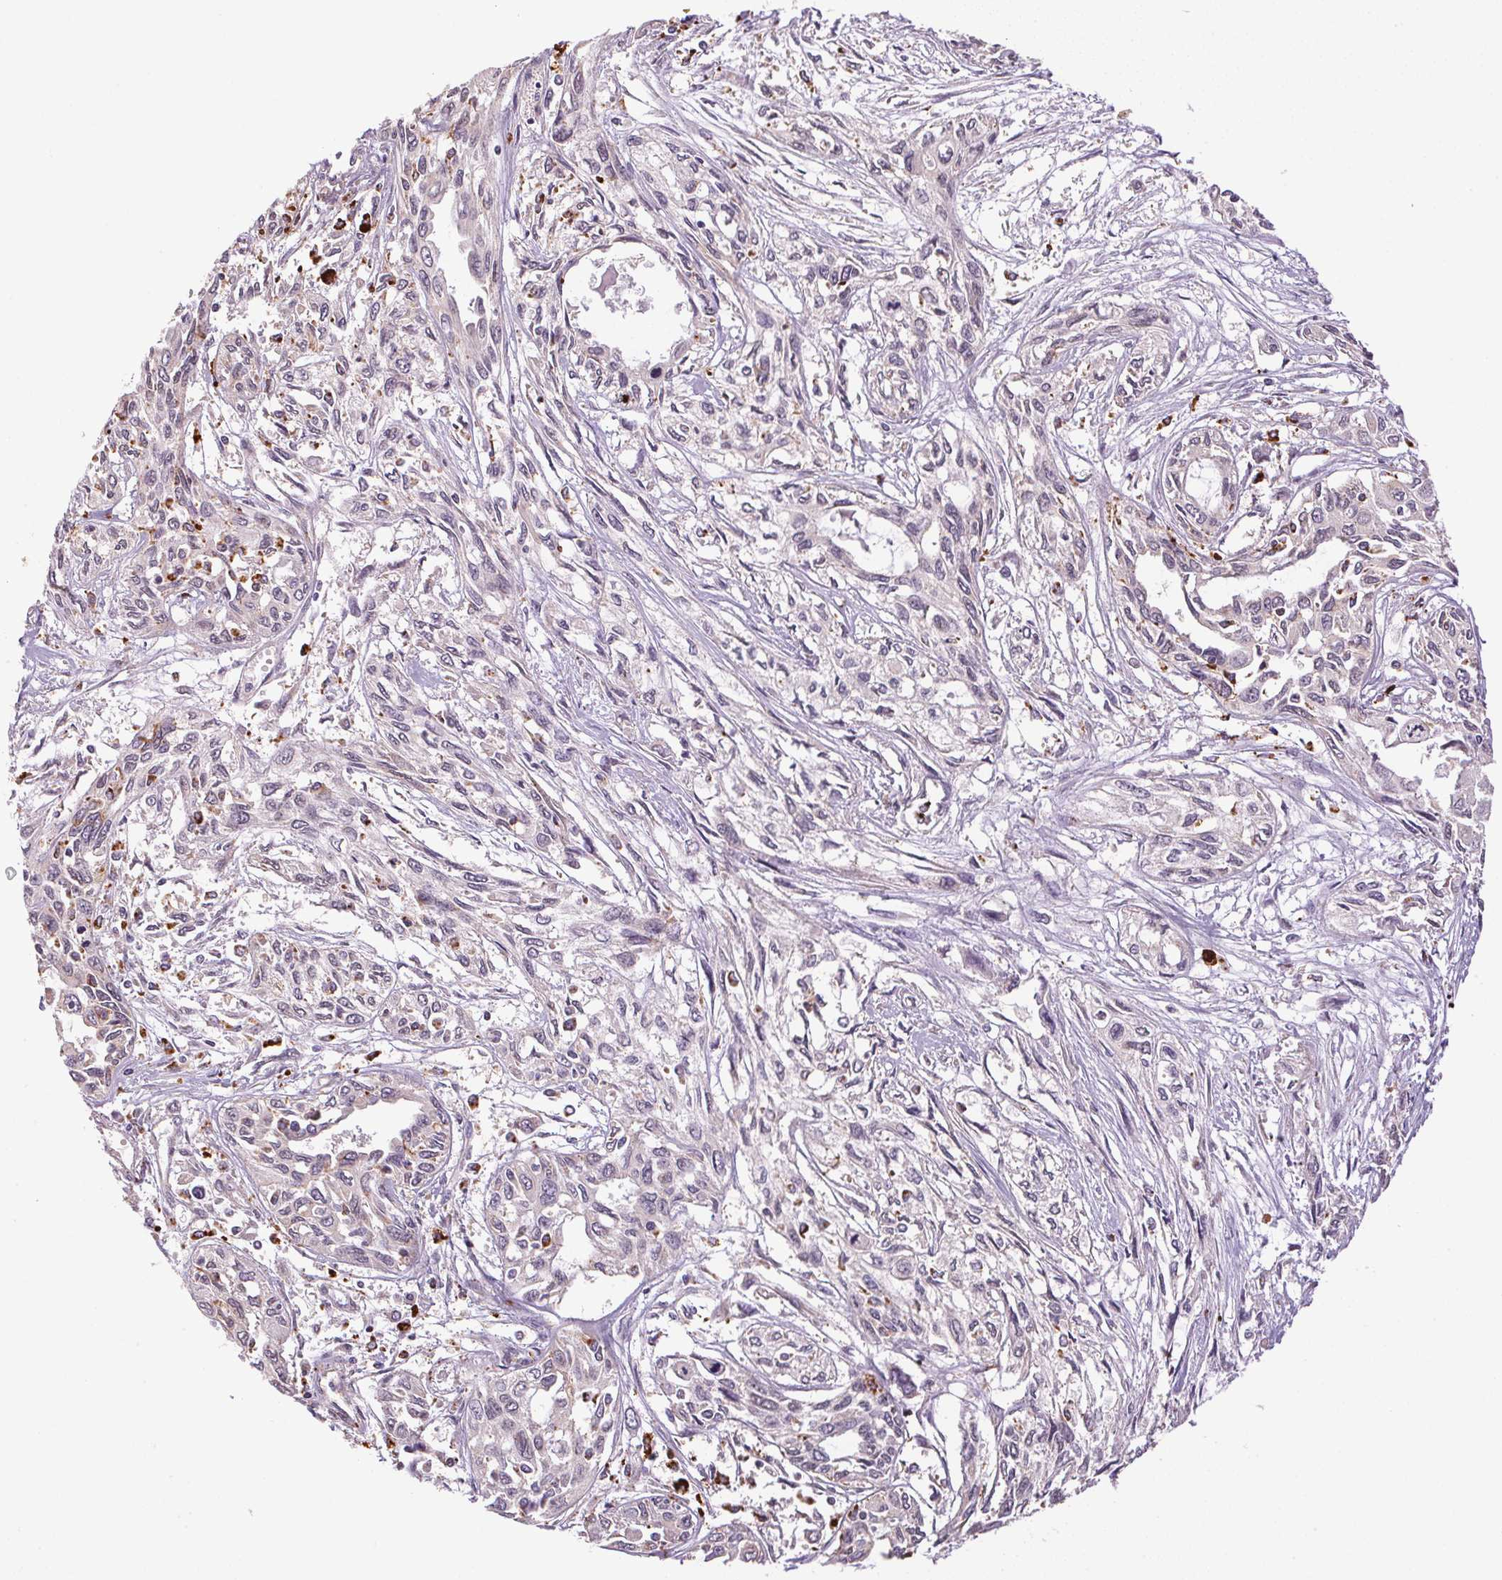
{"staining": {"intensity": "negative", "quantity": "none", "location": "none"}, "tissue": "pancreatic cancer", "cell_type": "Tumor cells", "image_type": "cancer", "snomed": [{"axis": "morphology", "description": "Adenocarcinoma, NOS"}, {"axis": "topography", "description": "Pancreas"}], "caption": "The histopathology image exhibits no significant expression in tumor cells of pancreatic cancer (adenocarcinoma).", "gene": "ADH5", "patient": {"sex": "female", "age": 55}}